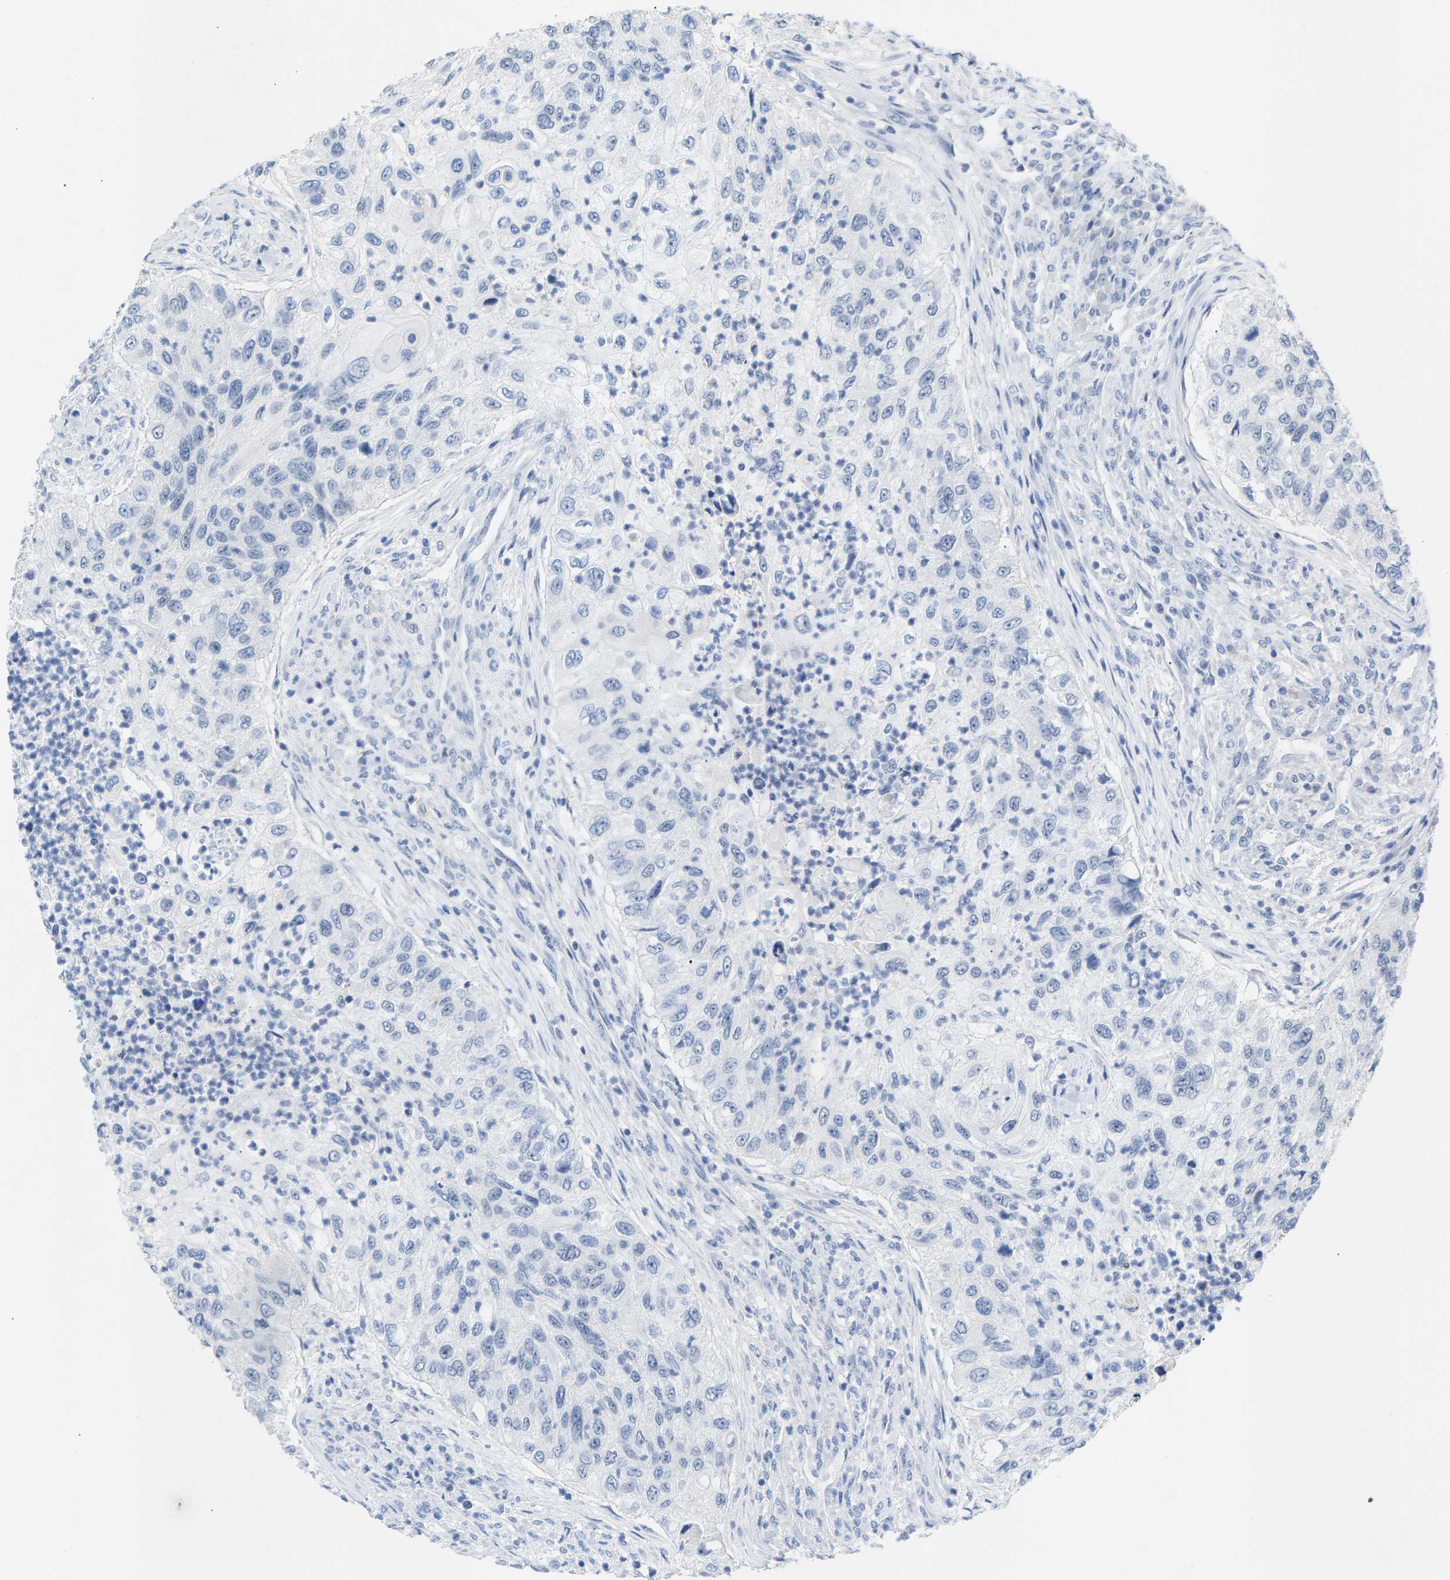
{"staining": {"intensity": "negative", "quantity": "none", "location": "none"}, "tissue": "urothelial cancer", "cell_type": "Tumor cells", "image_type": "cancer", "snomed": [{"axis": "morphology", "description": "Urothelial carcinoma, High grade"}, {"axis": "topography", "description": "Urinary bladder"}], "caption": "IHC micrograph of urothelial cancer stained for a protein (brown), which exhibits no expression in tumor cells. Nuclei are stained in blue.", "gene": "PEX1", "patient": {"sex": "female", "age": 60}}